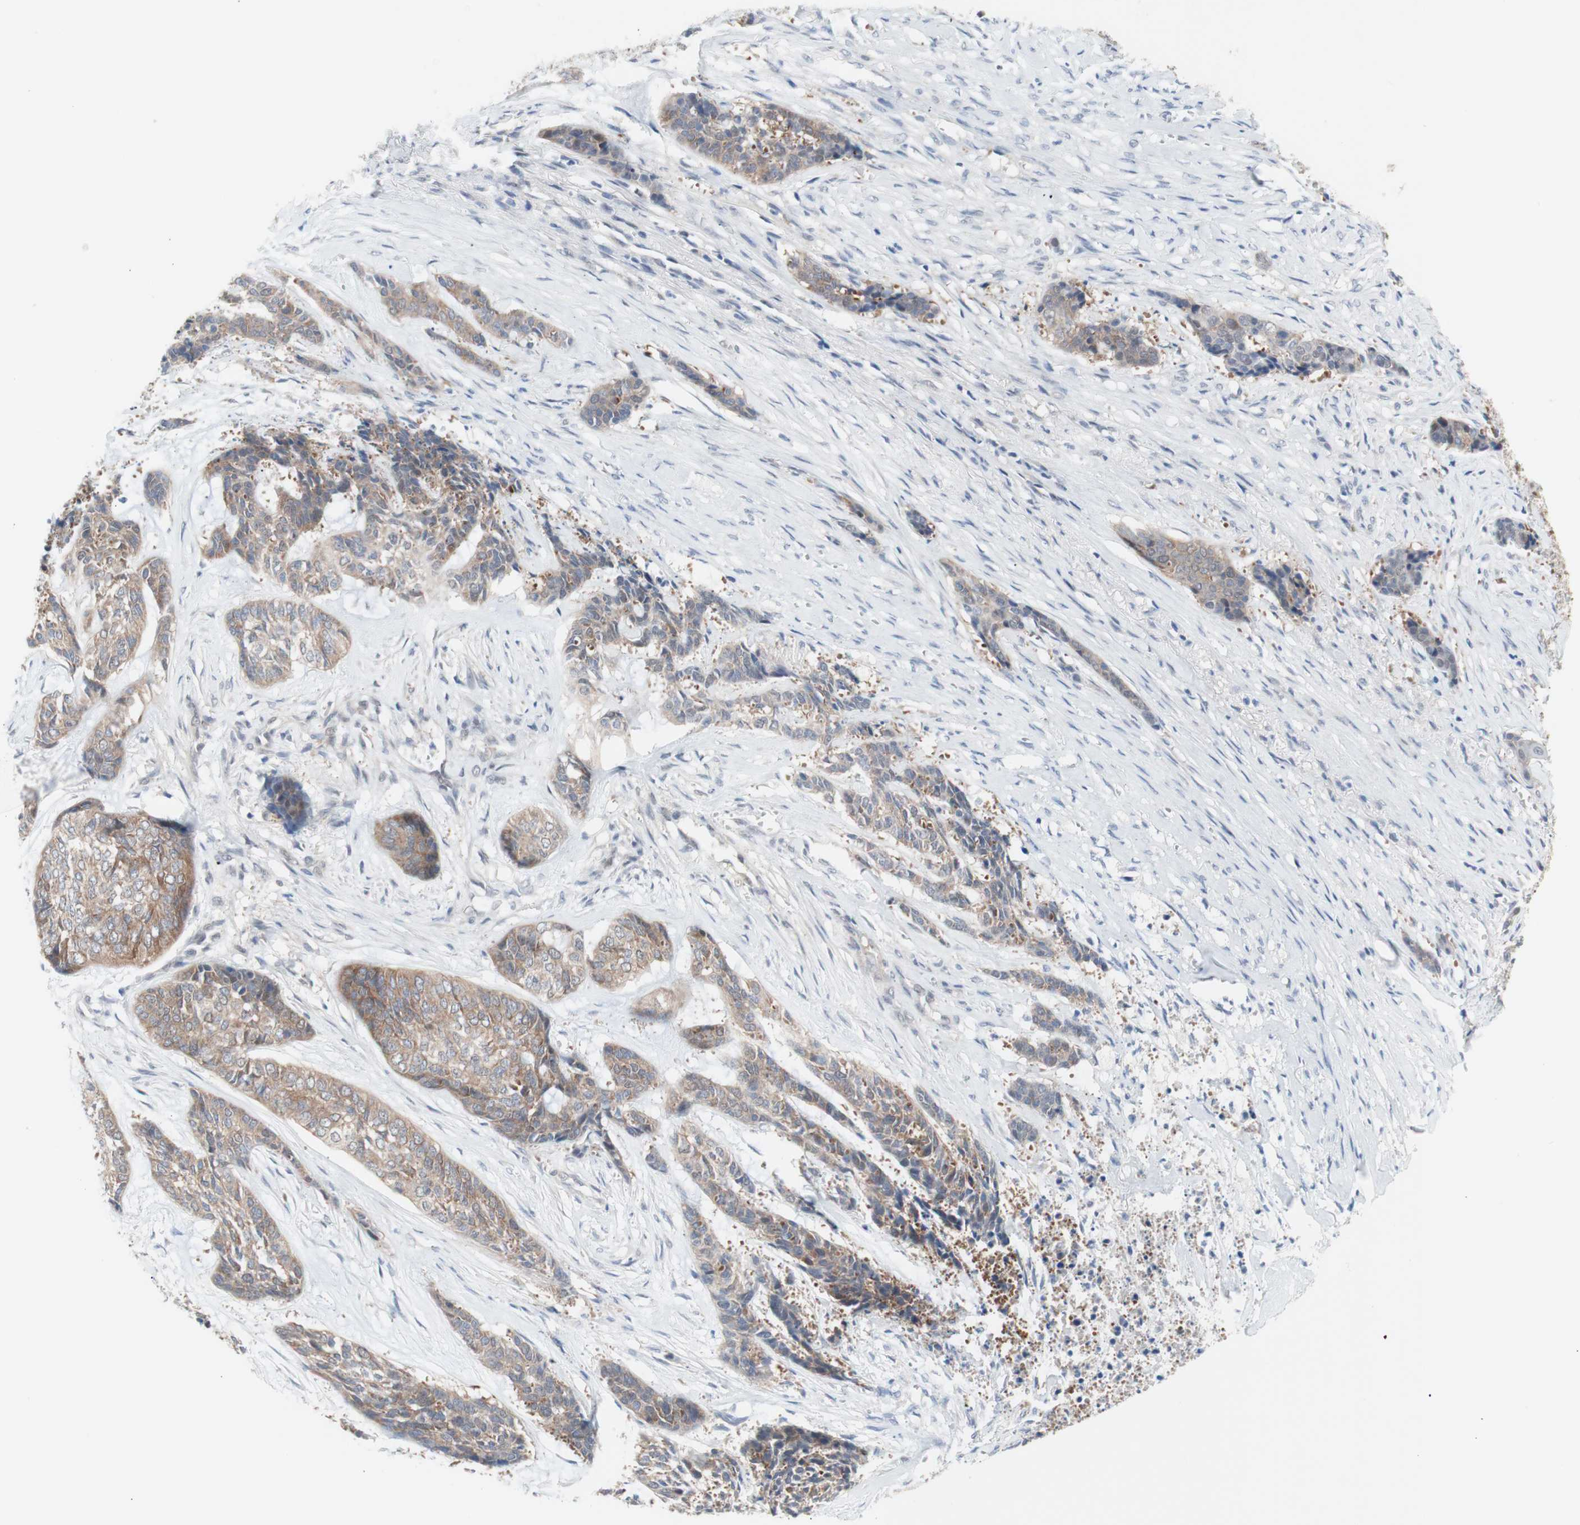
{"staining": {"intensity": "moderate", "quantity": "25%-75%", "location": "cytoplasmic/membranous"}, "tissue": "skin cancer", "cell_type": "Tumor cells", "image_type": "cancer", "snomed": [{"axis": "morphology", "description": "Basal cell carcinoma"}, {"axis": "topography", "description": "Skin"}], "caption": "Basal cell carcinoma (skin) stained for a protein exhibits moderate cytoplasmic/membranous positivity in tumor cells. (DAB = brown stain, brightfield microscopy at high magnification).", "gene": "PRMT5", "patient": {"sex": "female", "age": 64}}